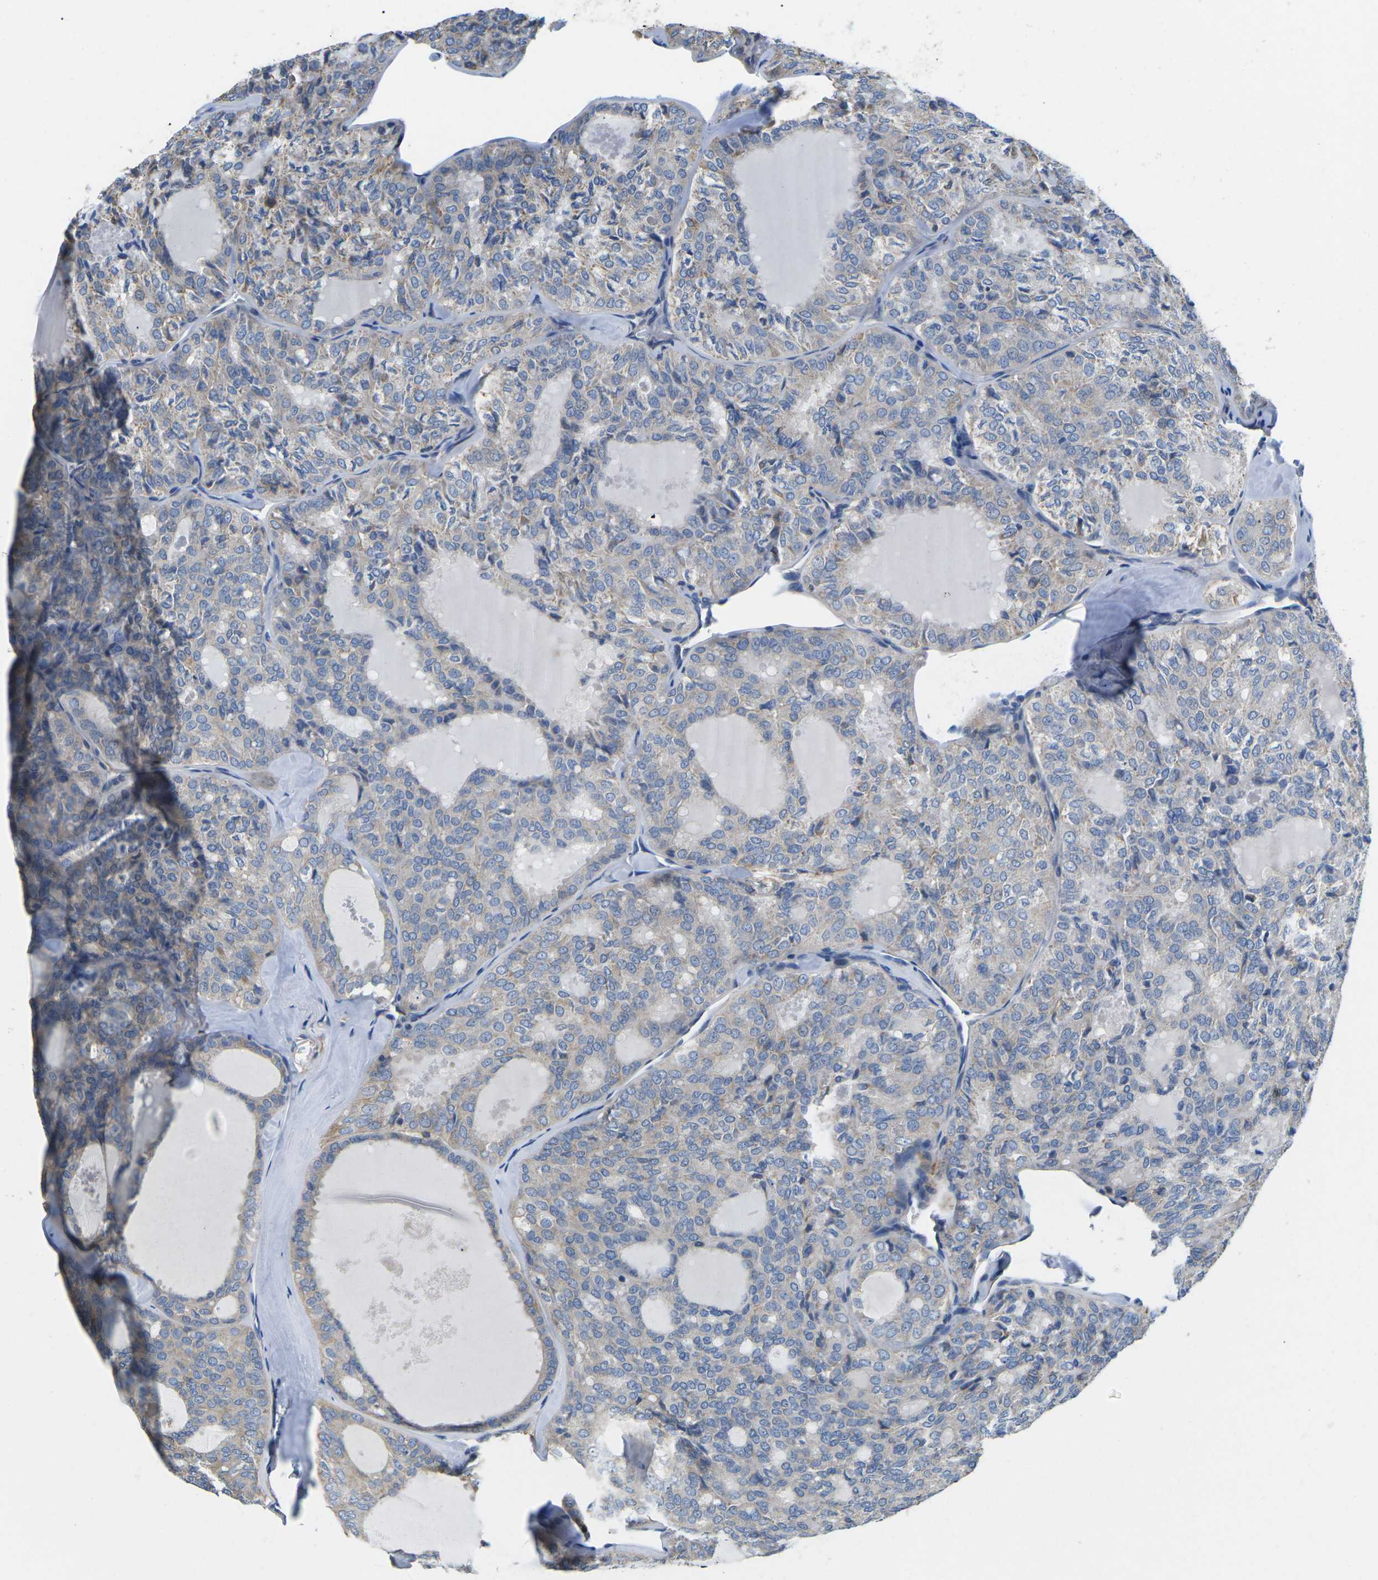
{"staining": {"intensity": "weak", "quantity": "25%-75%", "location": "cytoplasmic/membranous"}, "tissue": "thyroid cancer", "cell_type": "Tumor cells", "image_type": "cancer", "snomed": [{"axis": "morphology", "description": "Follicular adenoma carcinoma, NOS"}, {"axis": "topography", "description": "Thyroid gland"}], "caption": "IHC micrograph of human thyroid cancer (follicular adenoma carcinoma) stained for a protein (brown), which demonstrates low levels of weak cytoplasmic/membranous expression in about 25%-75% of tumor cells.", "gene": "TMEFF2", "patient": {"sex": "male", "age": 75}}